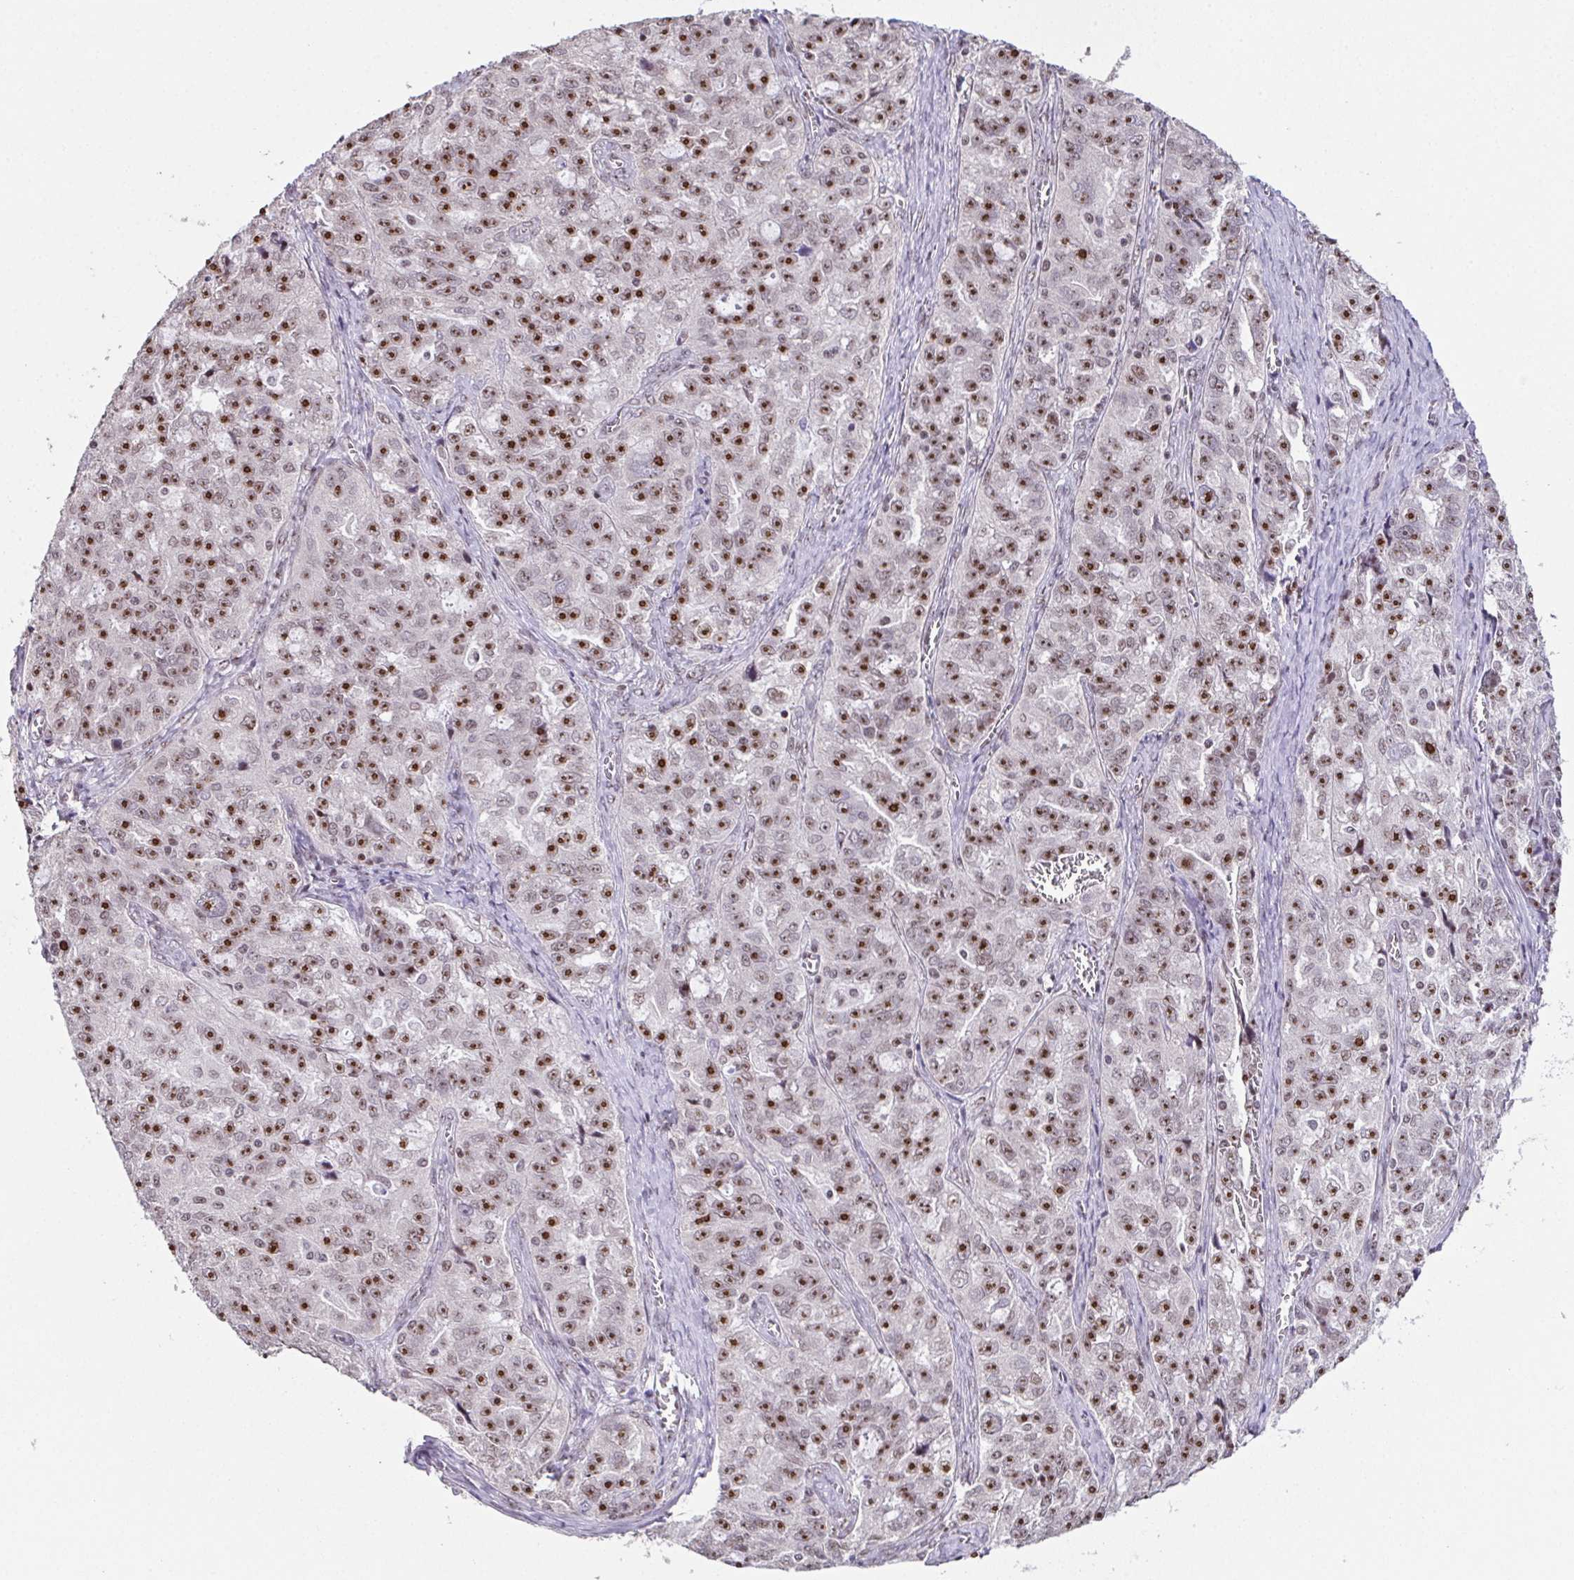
{"staining": {"intensity": "strong", "quantity": ">75%", "location": "nuclear"}, "tissue": "ovarian cancer", "cell_type": "Tumor cells", "image_type": "cancer", "snomed": [{"axis": "morphology", "description": "Cystadenocarcinoma, serous, NOS"}, {"axis": "topography", "description": "Ovary"}], "caption": "The histopathology image exhibits immunohistochemical staining of ovarian cancer (serous cystadenocarcinoma). There is strong nuclear expression is identified in about >75% of tumor cells. (IHC, brightfield microscopy, high magnification).", "gene": "ZNF800", "patient": {"sex": "female", "age": 51}}